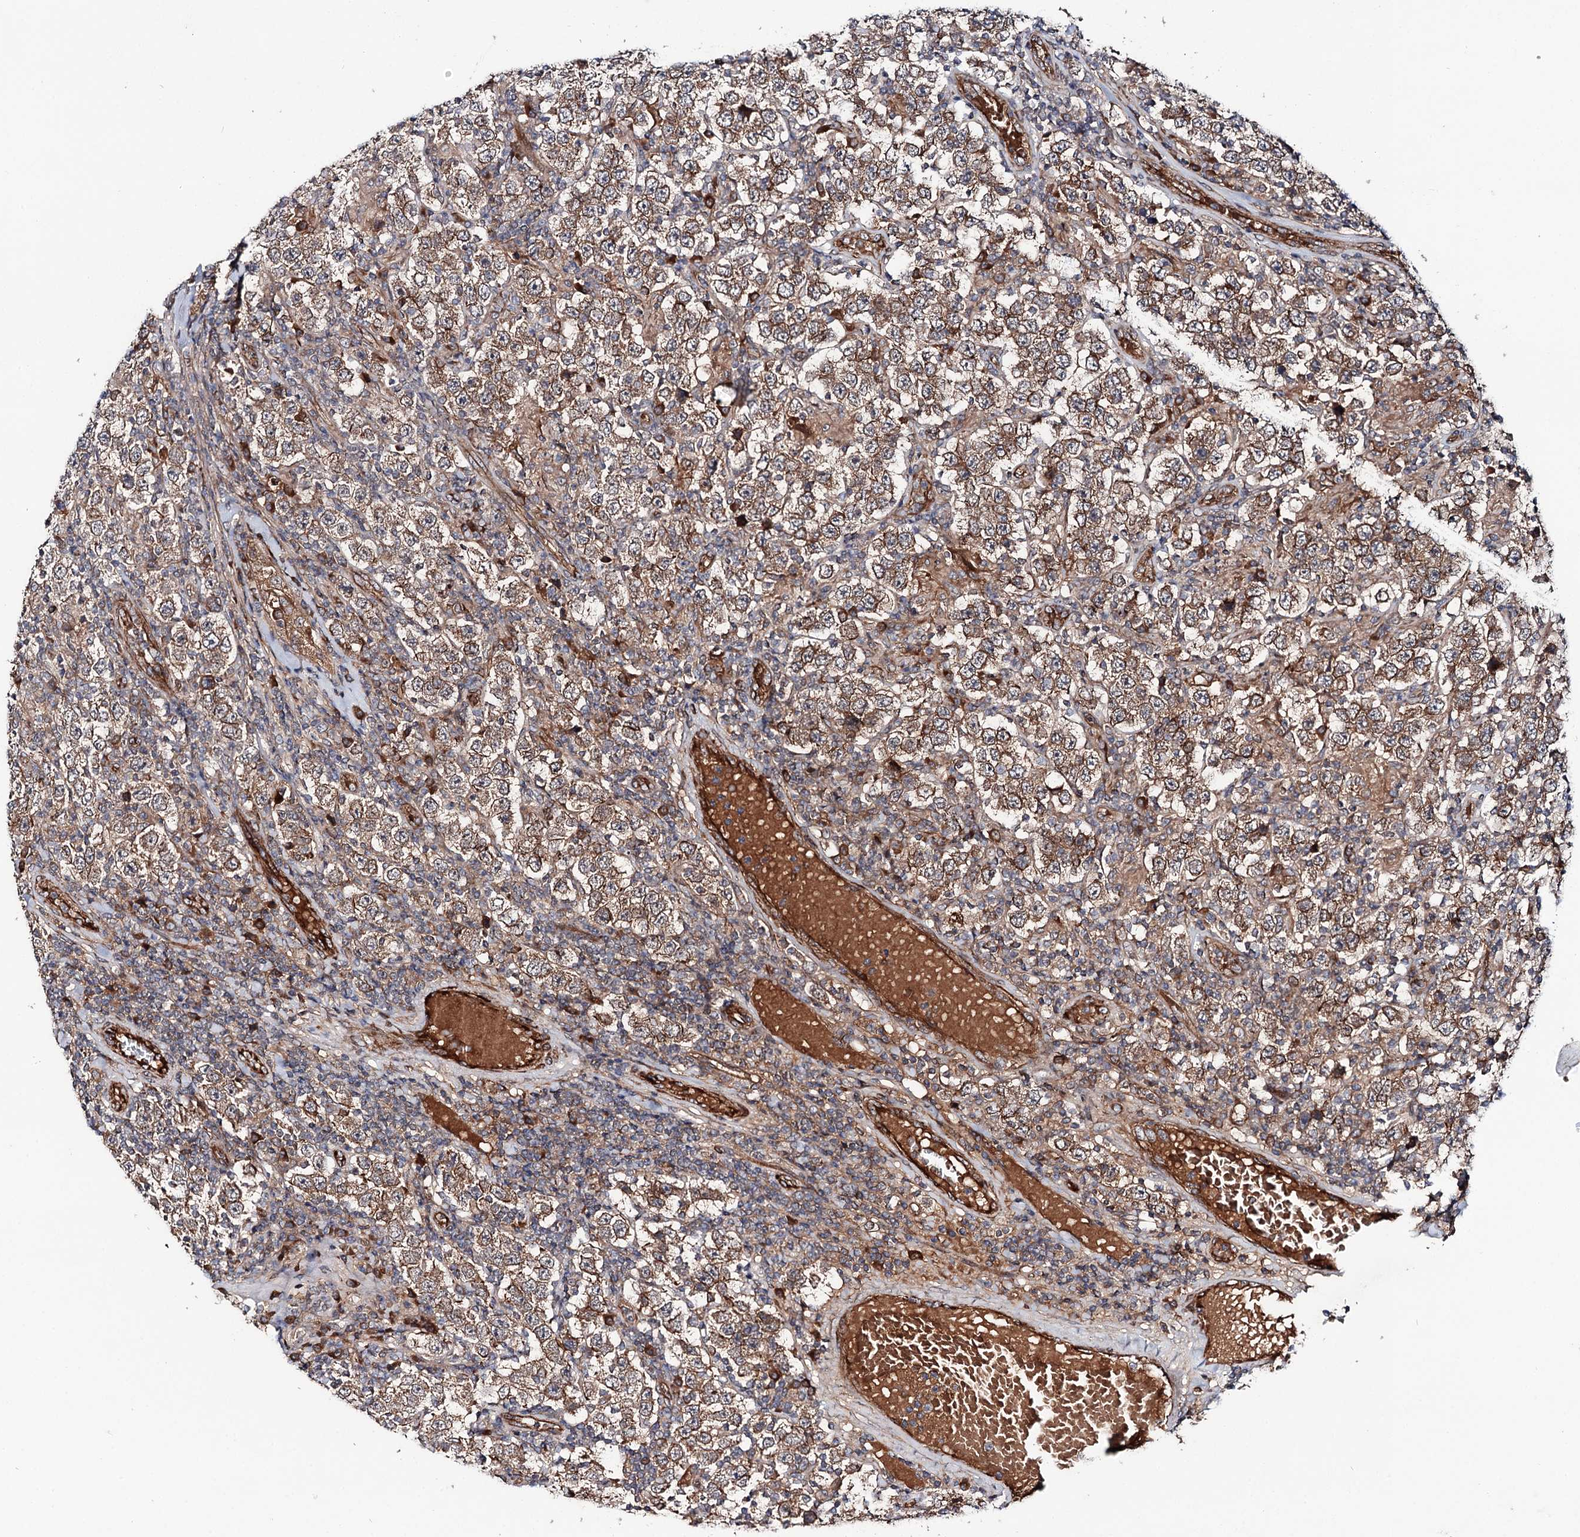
{"staining": {"intensity": "moderate", "quantity": ">75%", "location": "cytoplasmic/membranous"}, "tissue": "testis cancer", "cell_type": "Tumor cells", "image_type": "cancer", "snomed": [{"axis": "morphology", "description": "Normal tissue, NOS"}, {"axis": "morphology", "description": "Urothelial carcinoma, High grade"}, {"axis": "morphology", "description": "Seminoma, NOS"}, {"axis": "morphology", "description": "Carcinoma, Embryonal, NOS"}, {"axis": "topography", "description": "Urinary bladder"}, {"axis": "topography", "description": "Testis"}], "caption": "DAB (3,3'-diaminobenzidine) immunohistochemical staining of human testis cancer demonstrates moderate cytoplasmic/membranous protein staining in about >75% of tumor cells. The protein is stained brown, and the nuclei are stained in blue (DAB IHC with brightfield microscopy, high magnification).", "gene": "ADGRG4", "patient": {"sex": "male", "age": 41}}